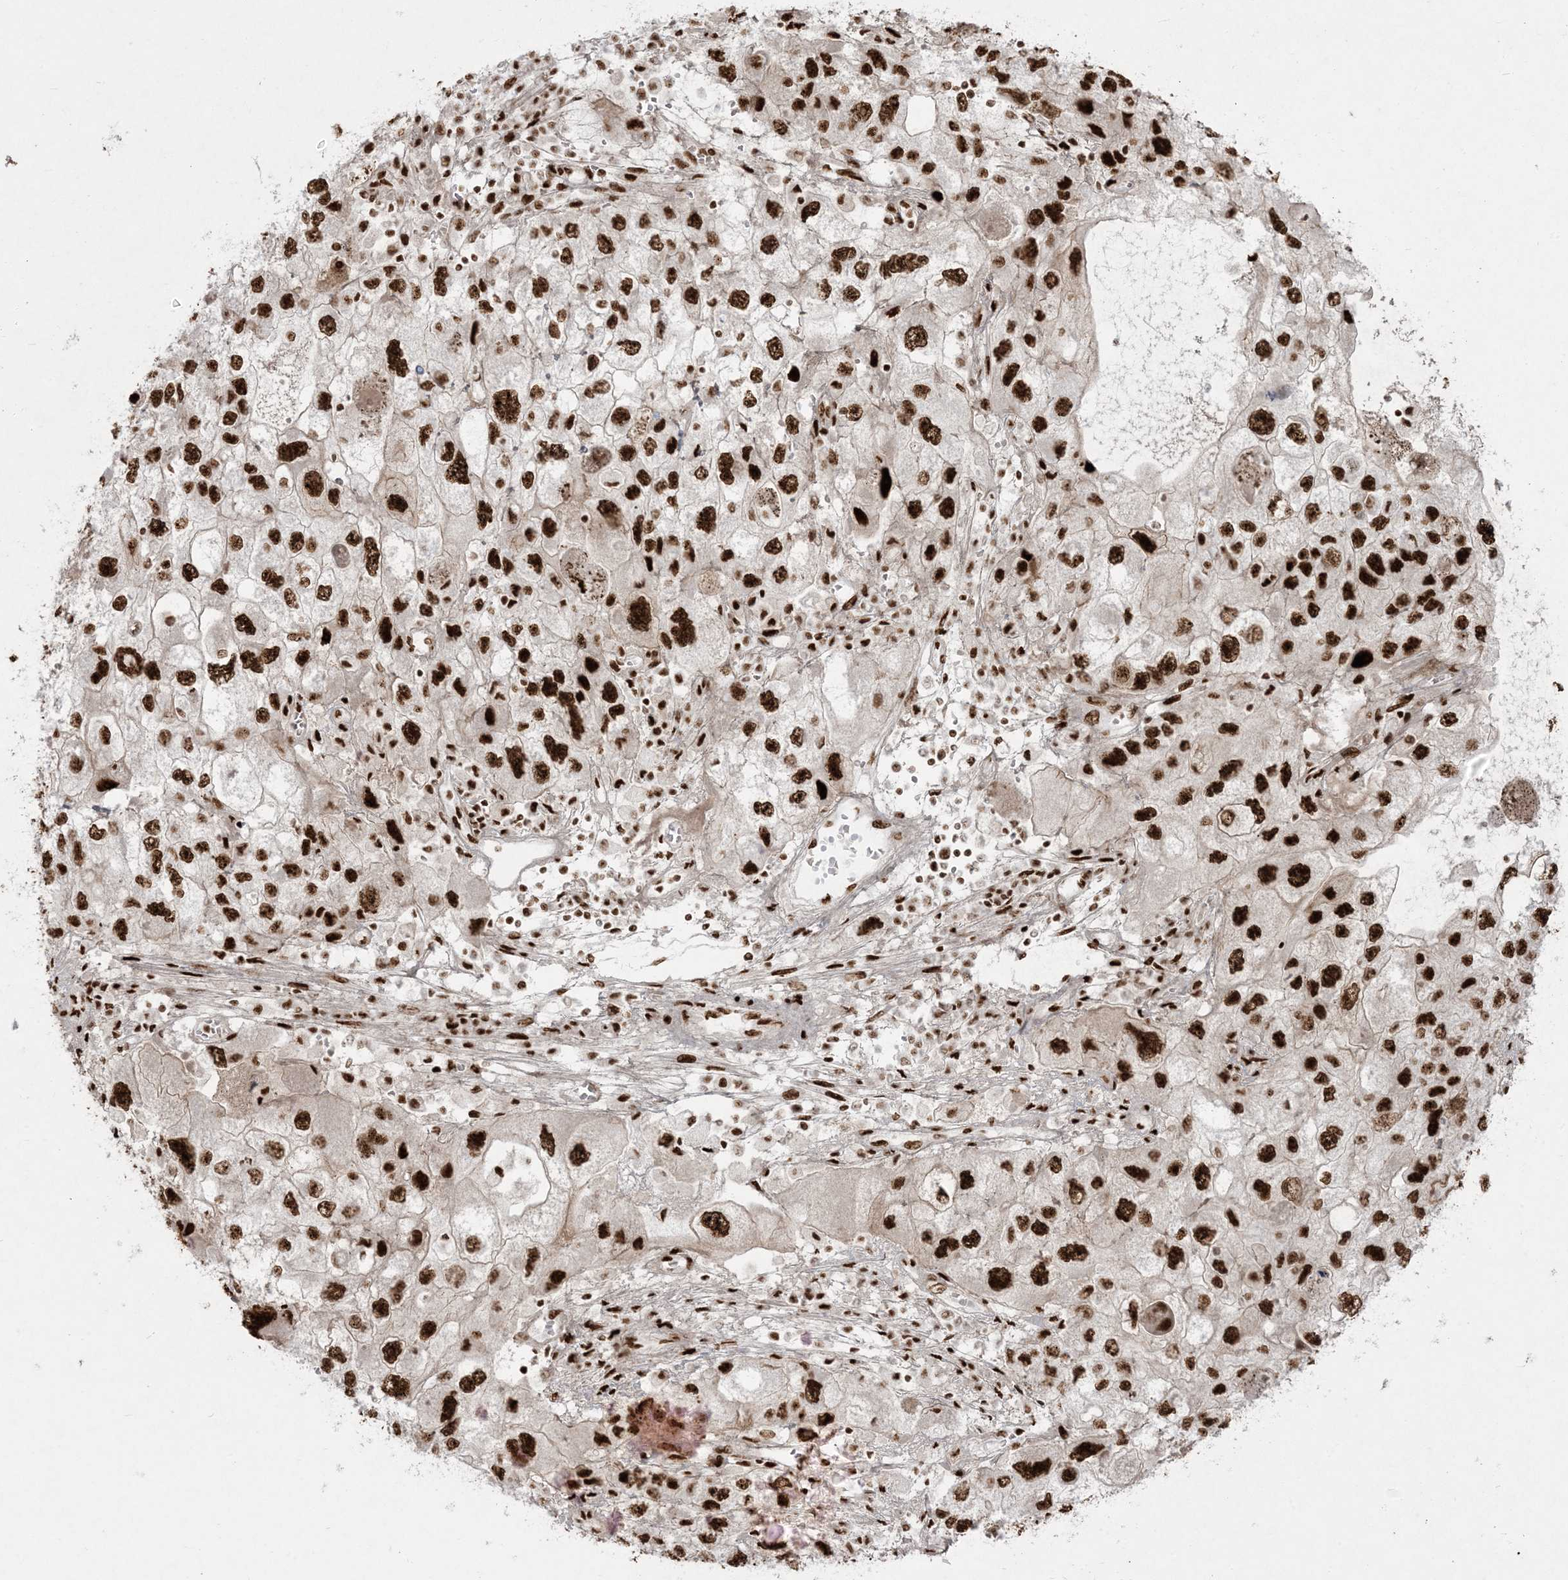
{"staining": {"intensity": "strong", "quantity": ">75%", "location": "nuclear"}, "tissue": "endometrial cancer", "cell_type": "Tumor cells", "image_type": "cancer", "snomed": [{"axis": "morphology", "description": "Adenocarcinoma, NOS"}, {"axis": "topography", "description": "Endometrium"}], "caption": "Protein expression analysis of human endometrial cancer (adenocarcinoma) reveals strong nuclear staining in approximately >75% of tumor cells.", "gene": "RBM10", "patient": {"sex": "female", "age": 49}}